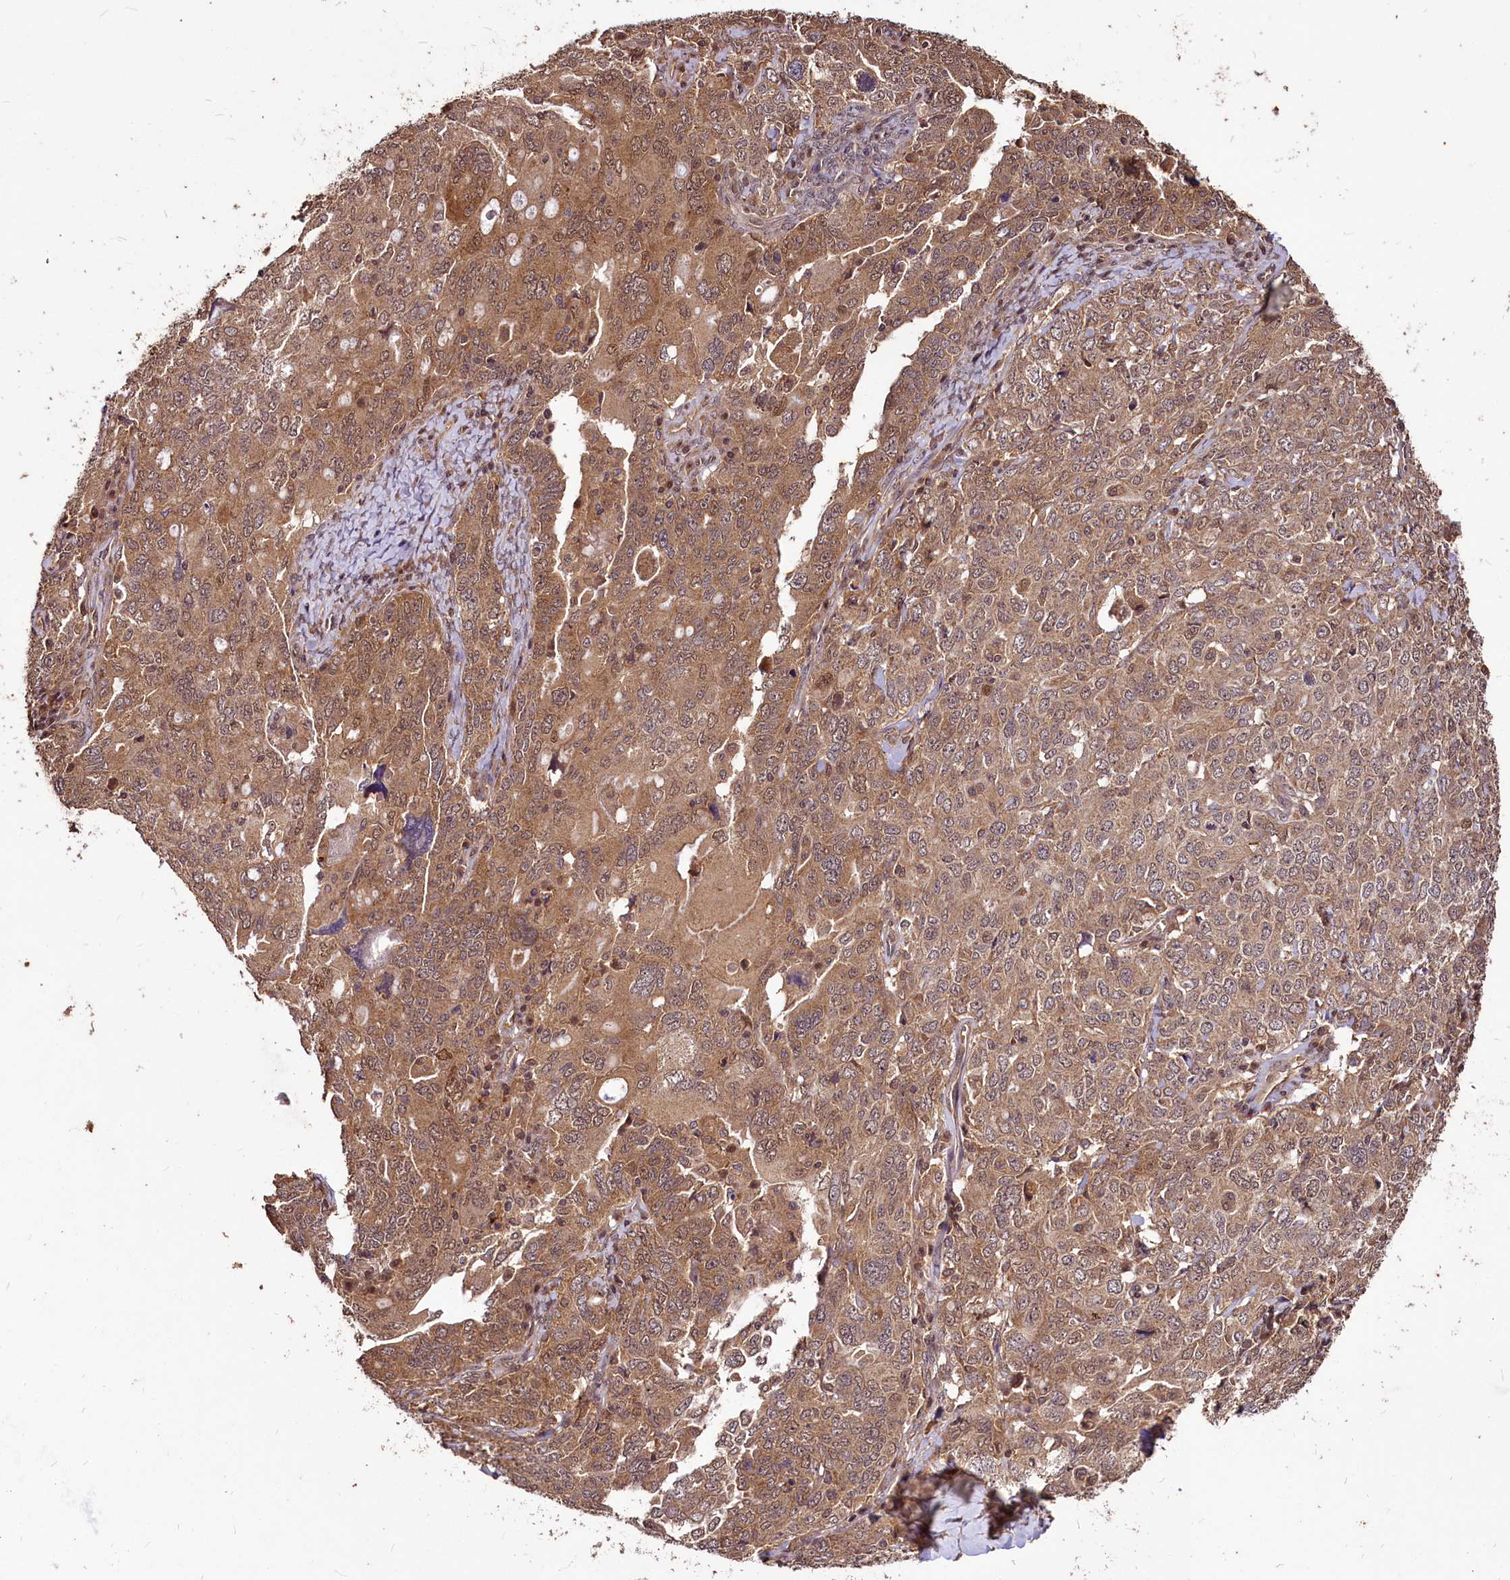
{"staining": {"intensity": "moderate", "quantity": ">75%", "location": "cytoplasmic/membranous"}, "tissue": "ovarian cancer", "cell_type": "Tumor cells", "image_type": "cancer", "snomed": [{"axis": "morphology", "description": "Carcinoma, endometroid"}, {"axis": "topography", "description": "Ovary"}], "caption": "This micrograph demonstrates ovarian cancer stained with immunohistochemistry (IHC) to label a protein in brown. The cytoplasmic/membranous of tumor cells show moderate positivity for the protein. Nuclei are counter-stained blue.", "gene": "VPS51", "patient": {"sex": "female", "age": 62}}